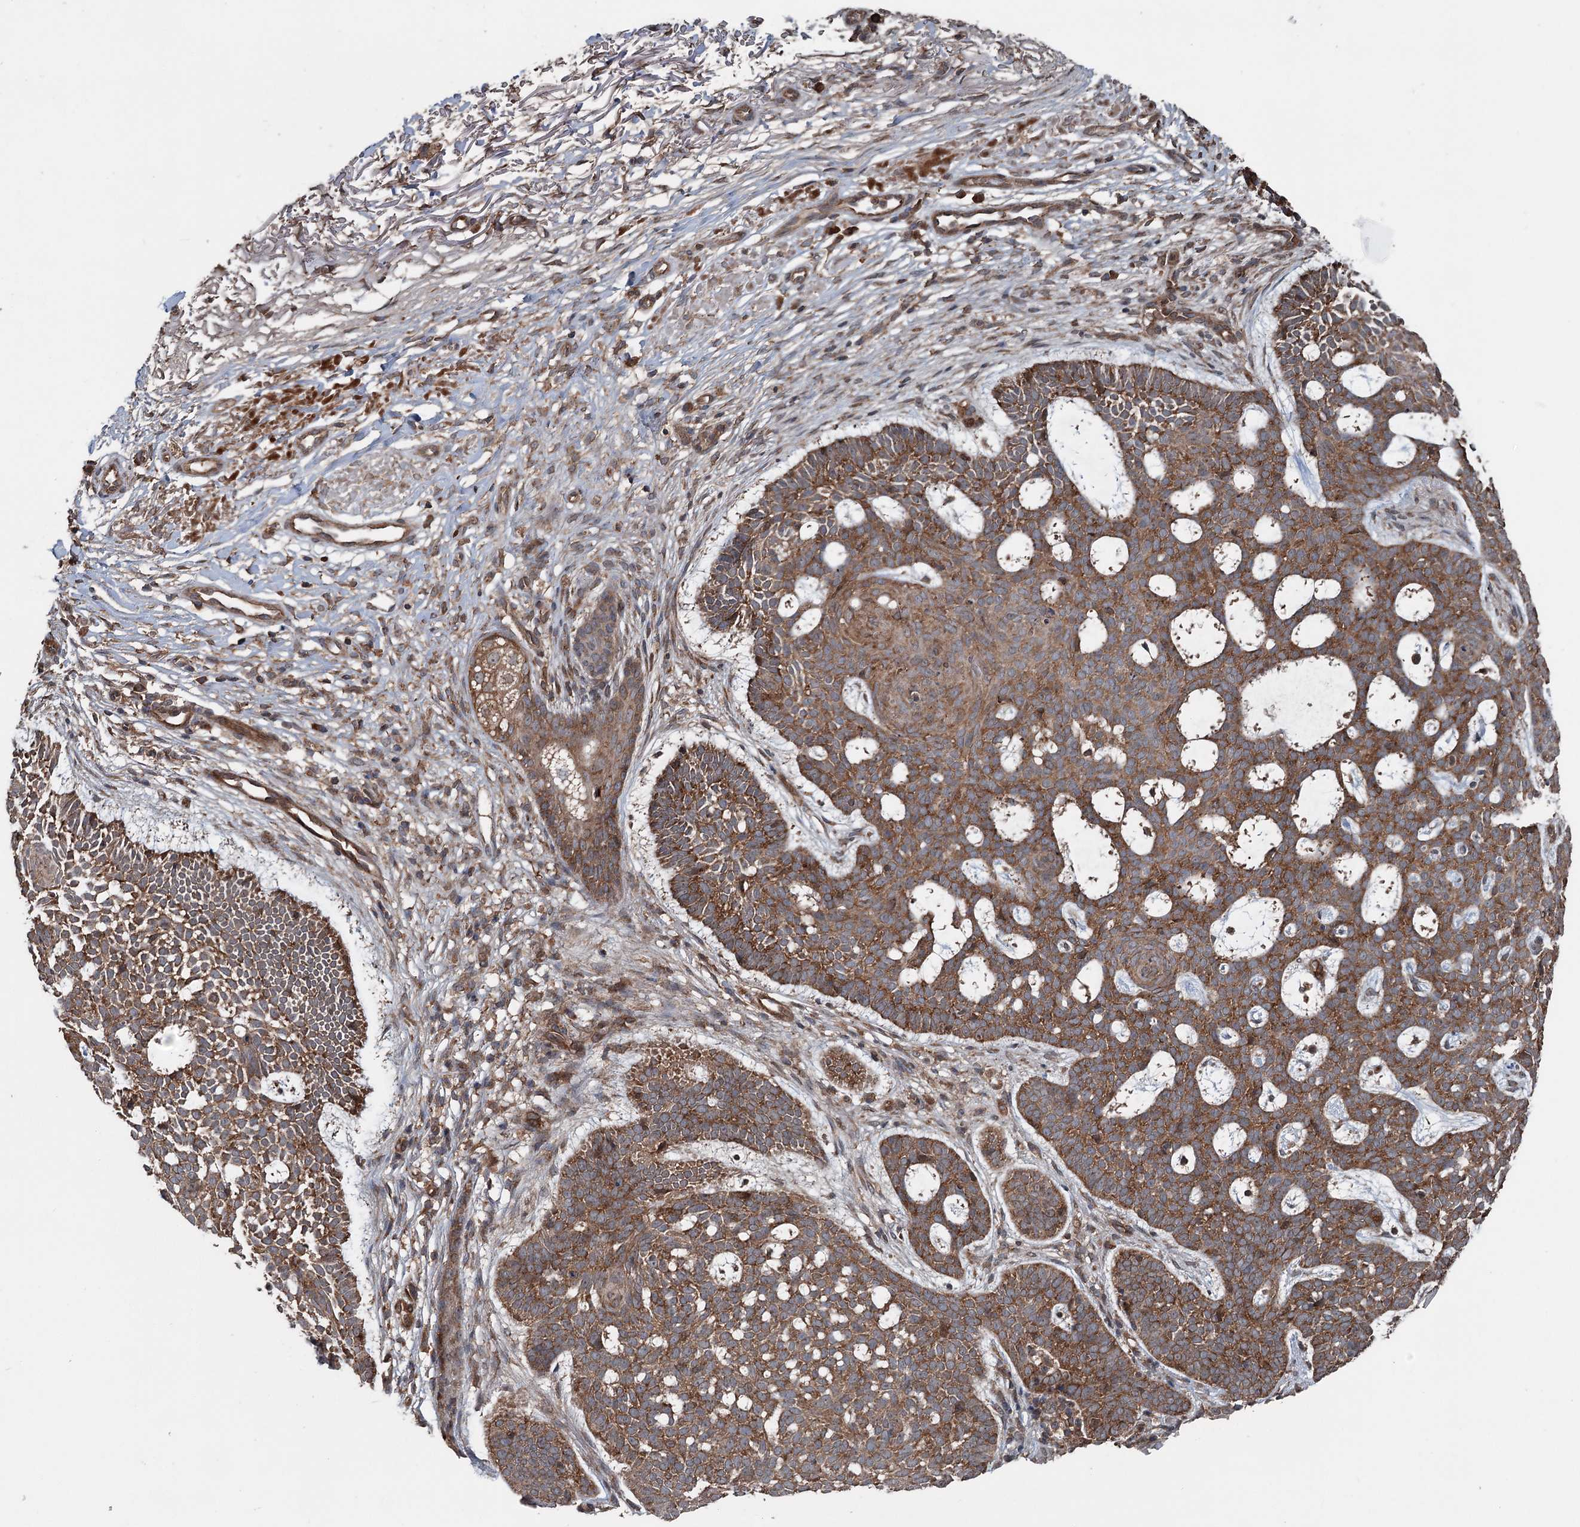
{"staining": {"intensity": "moderate", "quantity": ">75%", "location": "cytoplasmic/membranous"}, "tissue": "skin cancer", "cell_type": "Tumor cells", "image_type": "cancer", "snomed": [{"axis": "morphology", "description": "Basal cell carcinoma"}, {"axis": "topography", "description": "Skin"}], "caption": "Immunohistochemical staining of basal cell carcinoma (skin) shows medium levels of moderate cytoplasmic/membranous protein positivity in approximately >75% of tumor cells. (Brightfield microscopy of DAB IHC at high magnification).", "gene": "RNF214", "patient": {"sex": "male", "age": 85}}